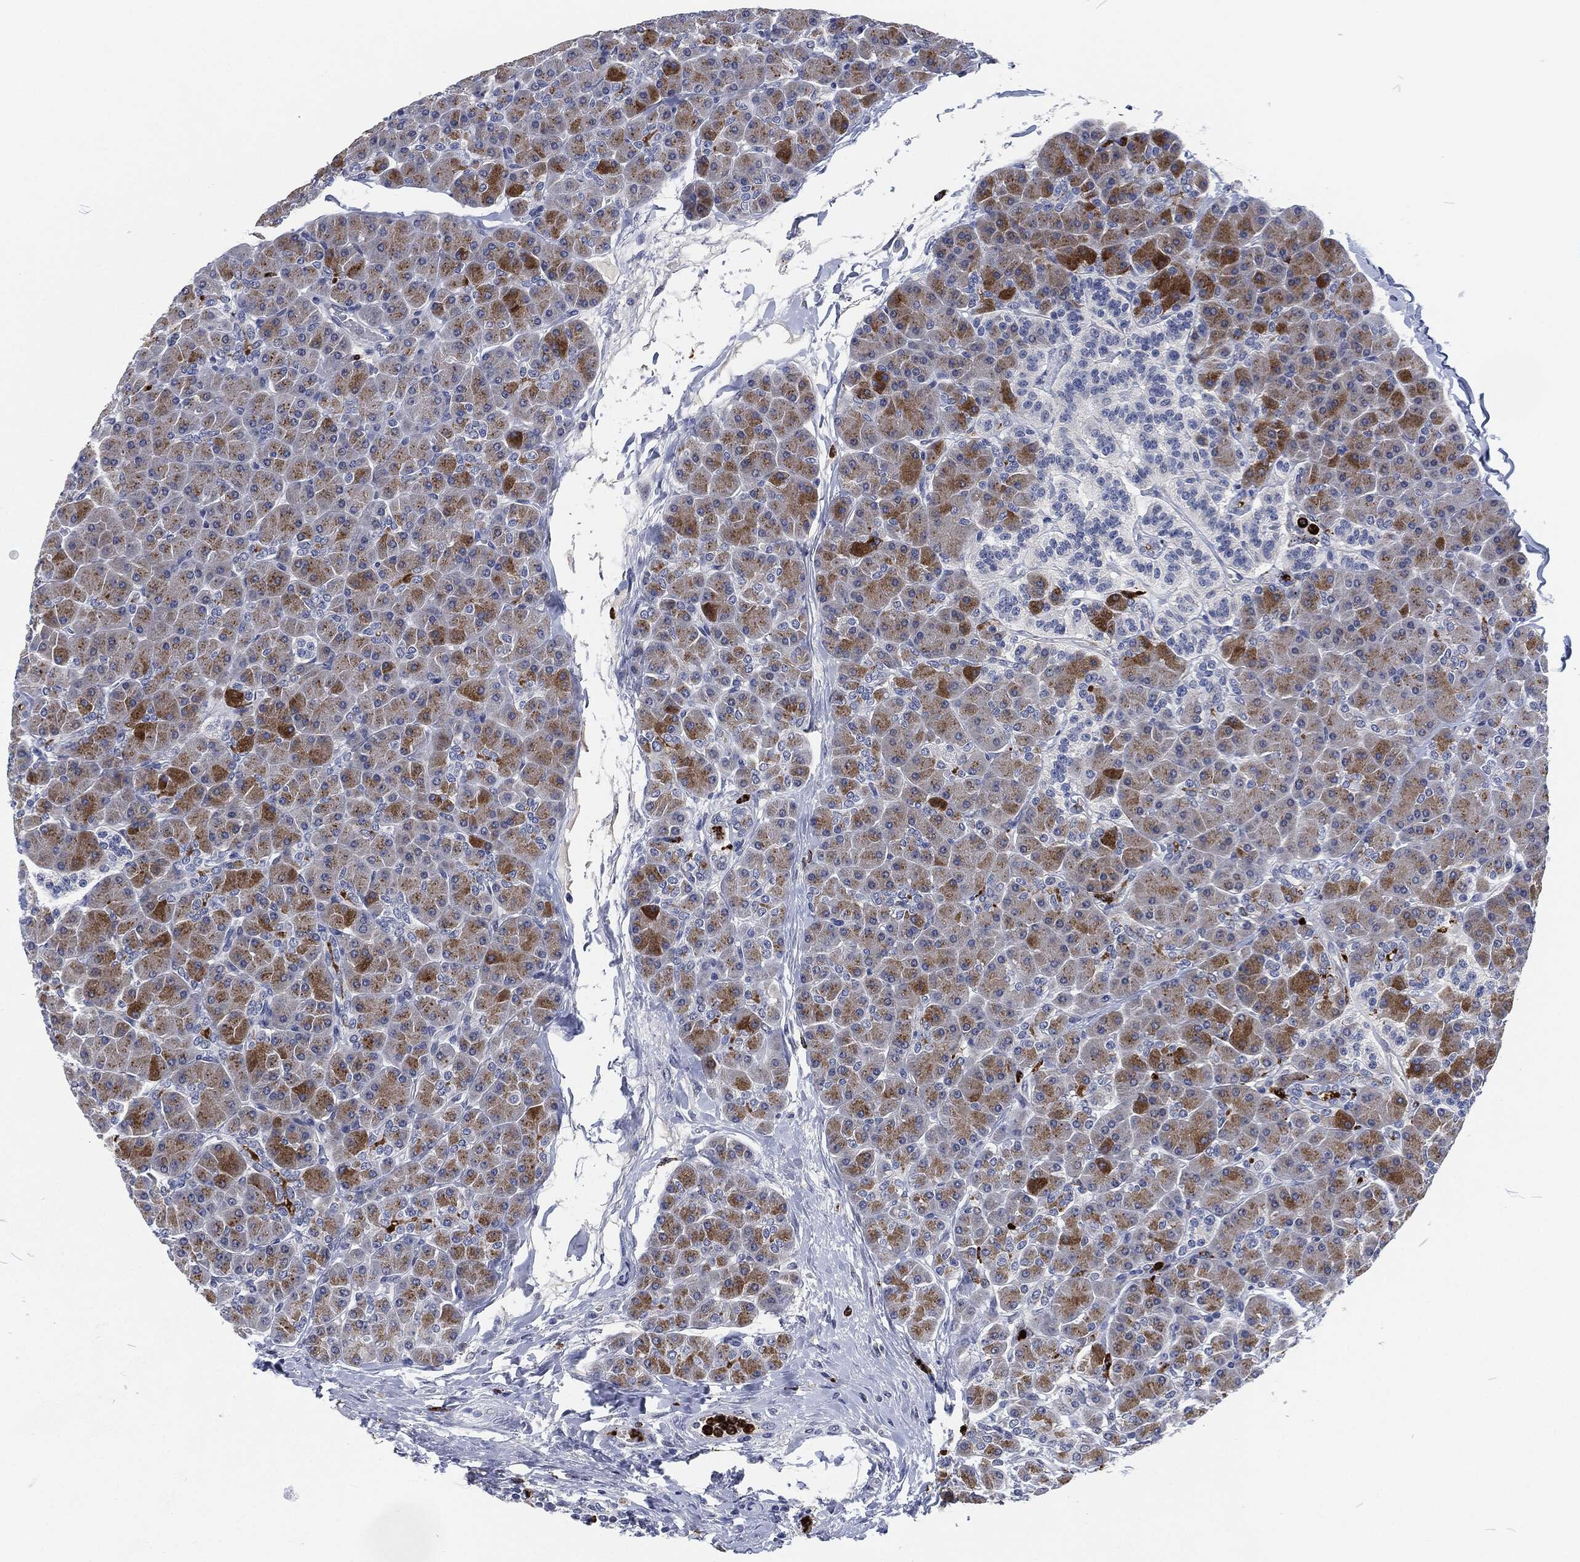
{"staining": {"intensity": "moderate", "quantity": "<25%", "location": "cytoplasmic/membranous"}, "tissue": "pancreas", "cell_type": "Exocrine glandular cells", "image_type": "normal", "snomed": [{"axis": "morphology", "description": "Normal tissue, NOS"}, {"axis": "topography", "description": "Pancreas"}], "caption": "Pancreas stained for a protein (brown) demonstrates moderate cytoplasmic/membranous positive positivity in about <25% of exocrine glandular cells.", "gene": "MPO", "patient": {"sex": "female", "age": 44}}